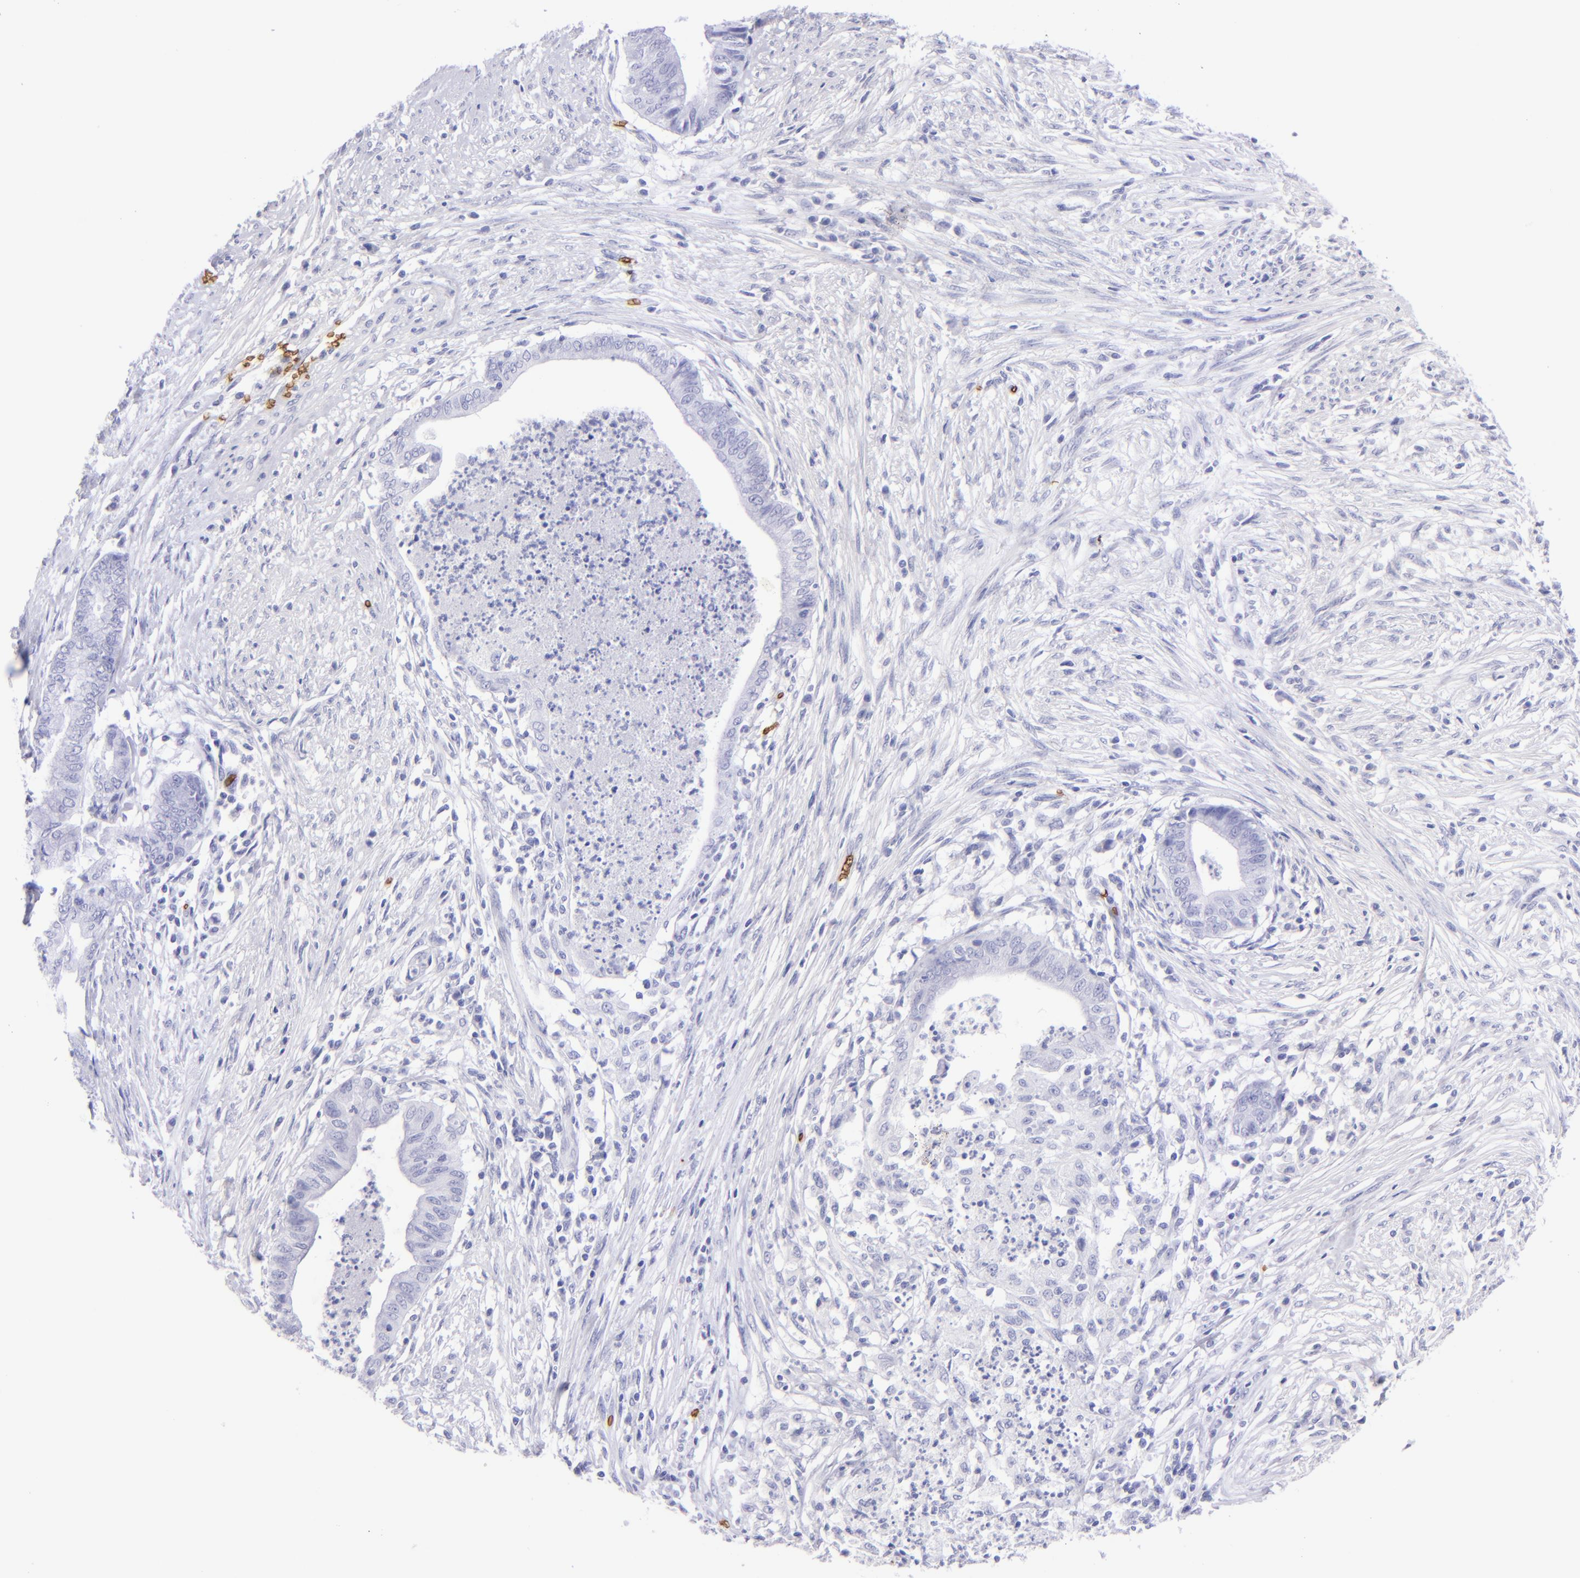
{"staining": {"intensity": "negative", "quantity": "none", "location": "none"}, "tissue": "endometrial cancer", "cell_type": "Tumor cells", "image_type": "cancer", "snomed": [{"axis": "morphology", "description": "Necrosis, NOS"}, {"axis": "morphology", "description": "Adenocarcinoma, NOS"}, {"axis": "topography", "description": "Endometrium"}], "caption": "The histopathology image demonstrates no staining of tumor cells in endometrial adenocarcinoma.", "gene": "GYPA", "patient": {"sex": "female", "age": 79}}